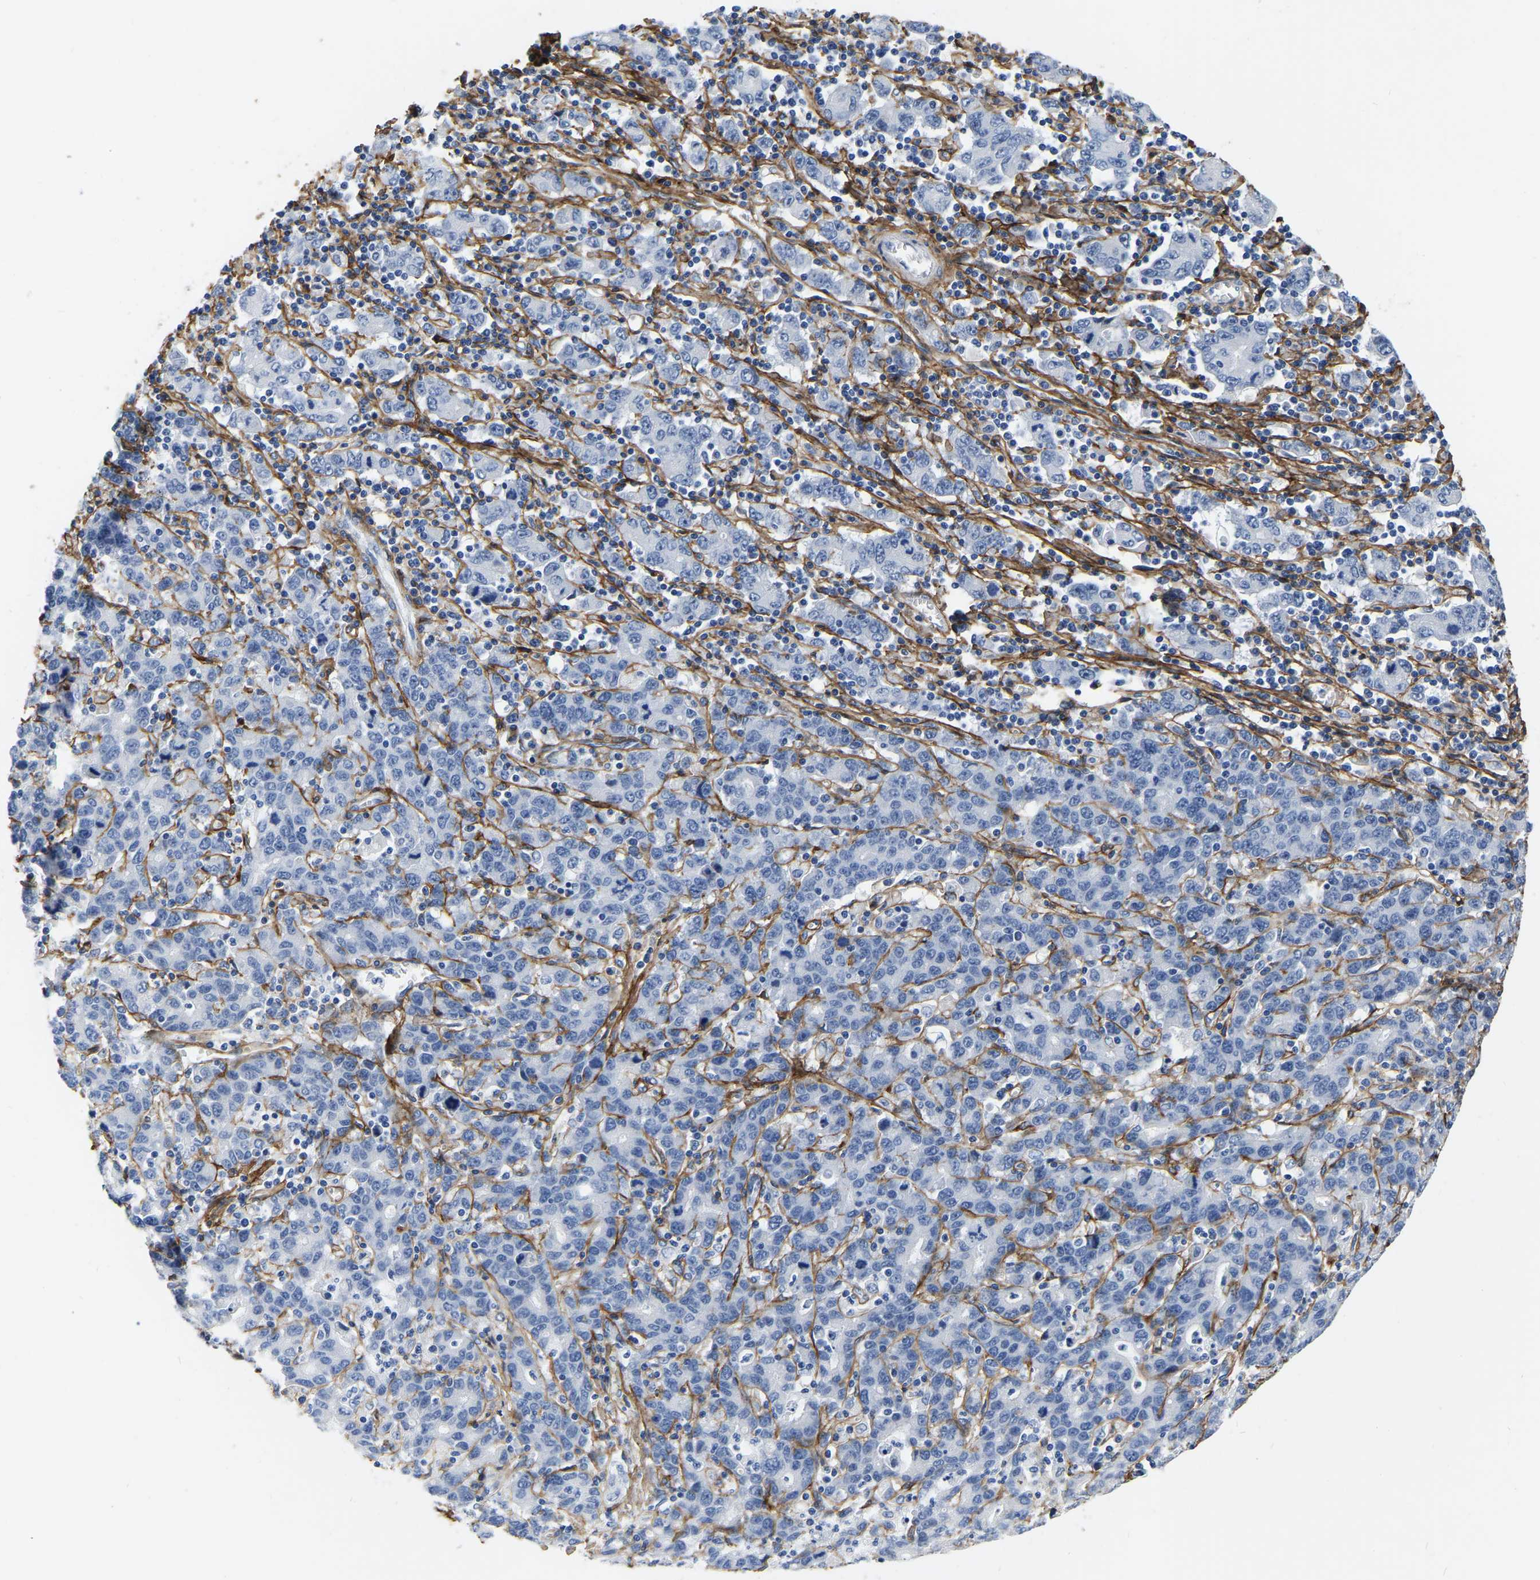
{"staining": {"intensity": "negative", "quantity": "none", "location": "none"}, "tissue": "stomach cancer", "cell_type": "Tumor cells", "image_type": "cancer", "snomed": [{"axis": "morphology", "description": "Adenocarcinoma, NOS"}, {"axis": "topography", "description": "Stomach, upper"}], "caption": "An immunohistochemistry (IHC) histopathology image of stomach cancer is shown. There is no staining in tumor cells of stomach cancer.", "gene": "COL6A1", "patient": {"sex": "male", "age": 69}}